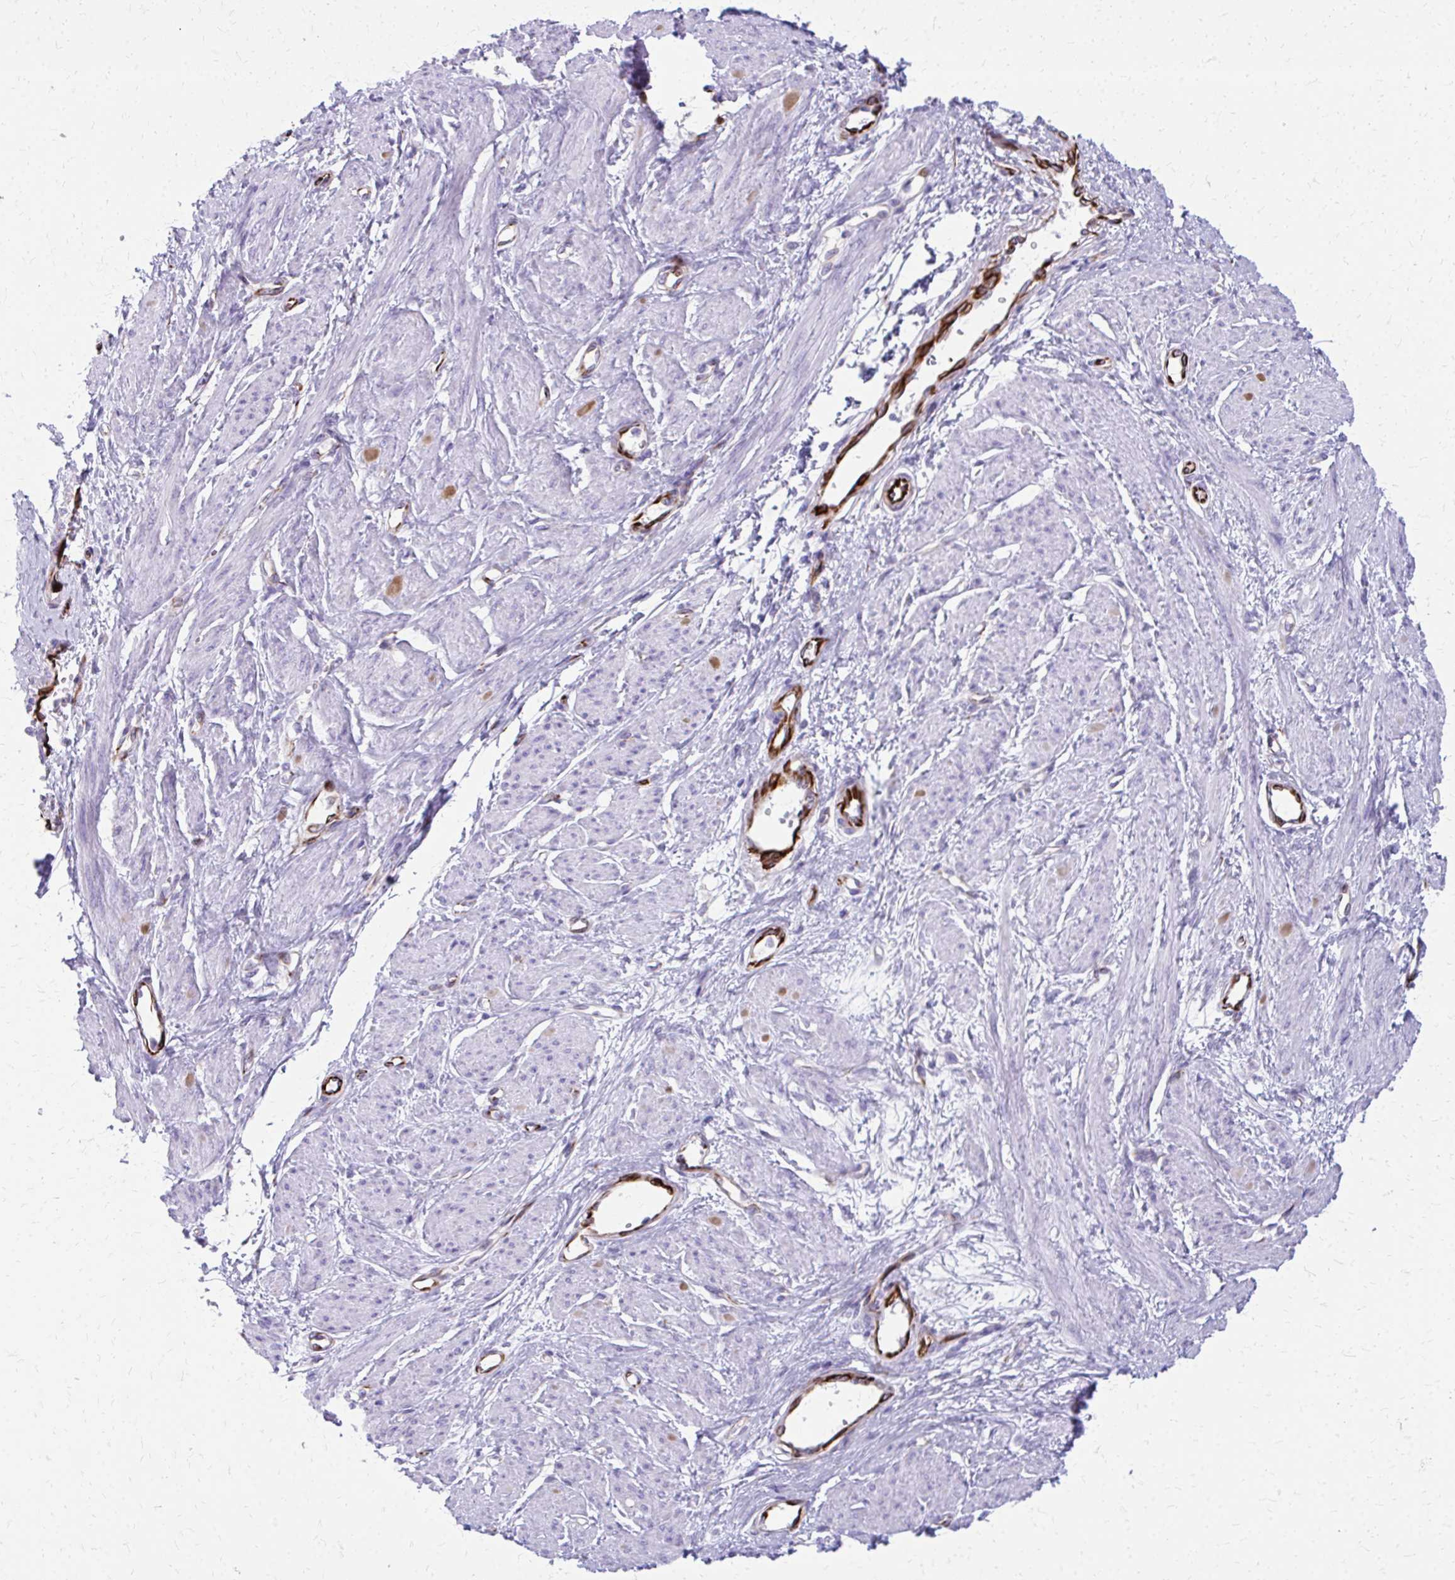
{"staining": {"intensity": "negative", "quantity": "none", "location": "none"}, "tissue": "smooth muscle", "cell_type": "Smooth muscle cells", "image_type": "normal", "snomed": [{"axis": "morphology", "description": "Normal tissue, NOS"}, {"axis": "topography", "description": "Smooth muscle"}, {"axis": "topography", "description": "Uterus"}], "caption": "This is a photomicrograph of immunohistochemistry (IHC) staining of benign smooth muscle, which shows no staining in smooth muscle cells.", "gene": "TRIM6", "patient": {"sex": "female", "age": 39}}